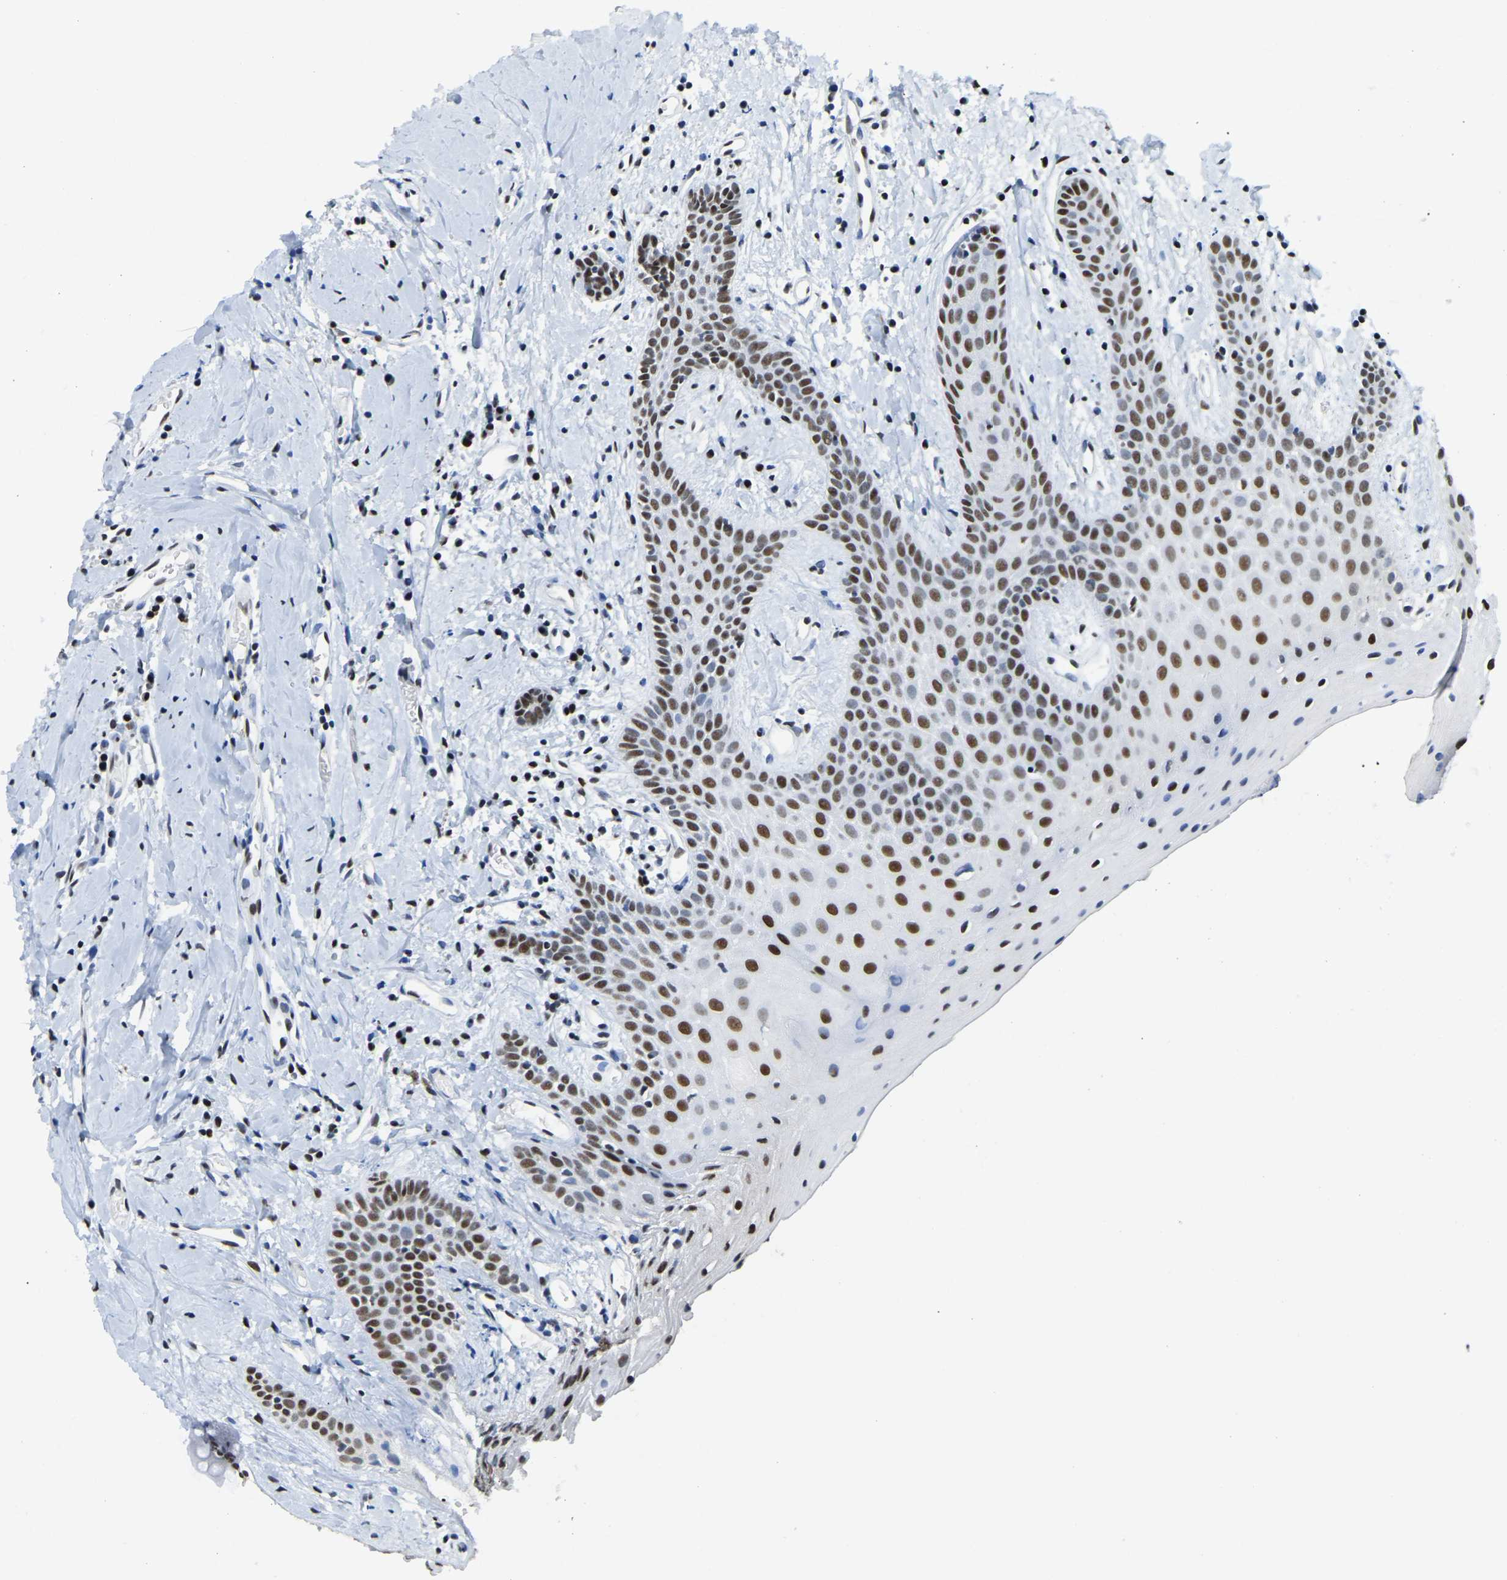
{"staining": {"intensity": "moderate", "quantity": ">75%", "location": "nuclear"}, "tissue": "oral mucosa", "cell_type": "Squamous epithelial cells", "image_type": "normal", "snomed": [{"axis": "morphology", "description": "Normal tissue, NOS"}, {"axis": "morphology", "description": "Squamous cell carcinoma, NOS"}, {"axis": "topography", "description": "Oral tissue"}, {"axis": "topography", "description": "Salivary gland"}, {"axis": "topography", "description": "Head-Neck"}], "caption": "Protein analysis of benign oral mucosa exhibits moderate nuclear positivity in about >75% of squamous epithelial cells. (DAB = brown stain, brightfield microscopy at high magnification).", "gene": "UBA1", "patient": {"sex": "female", "age": 62}}